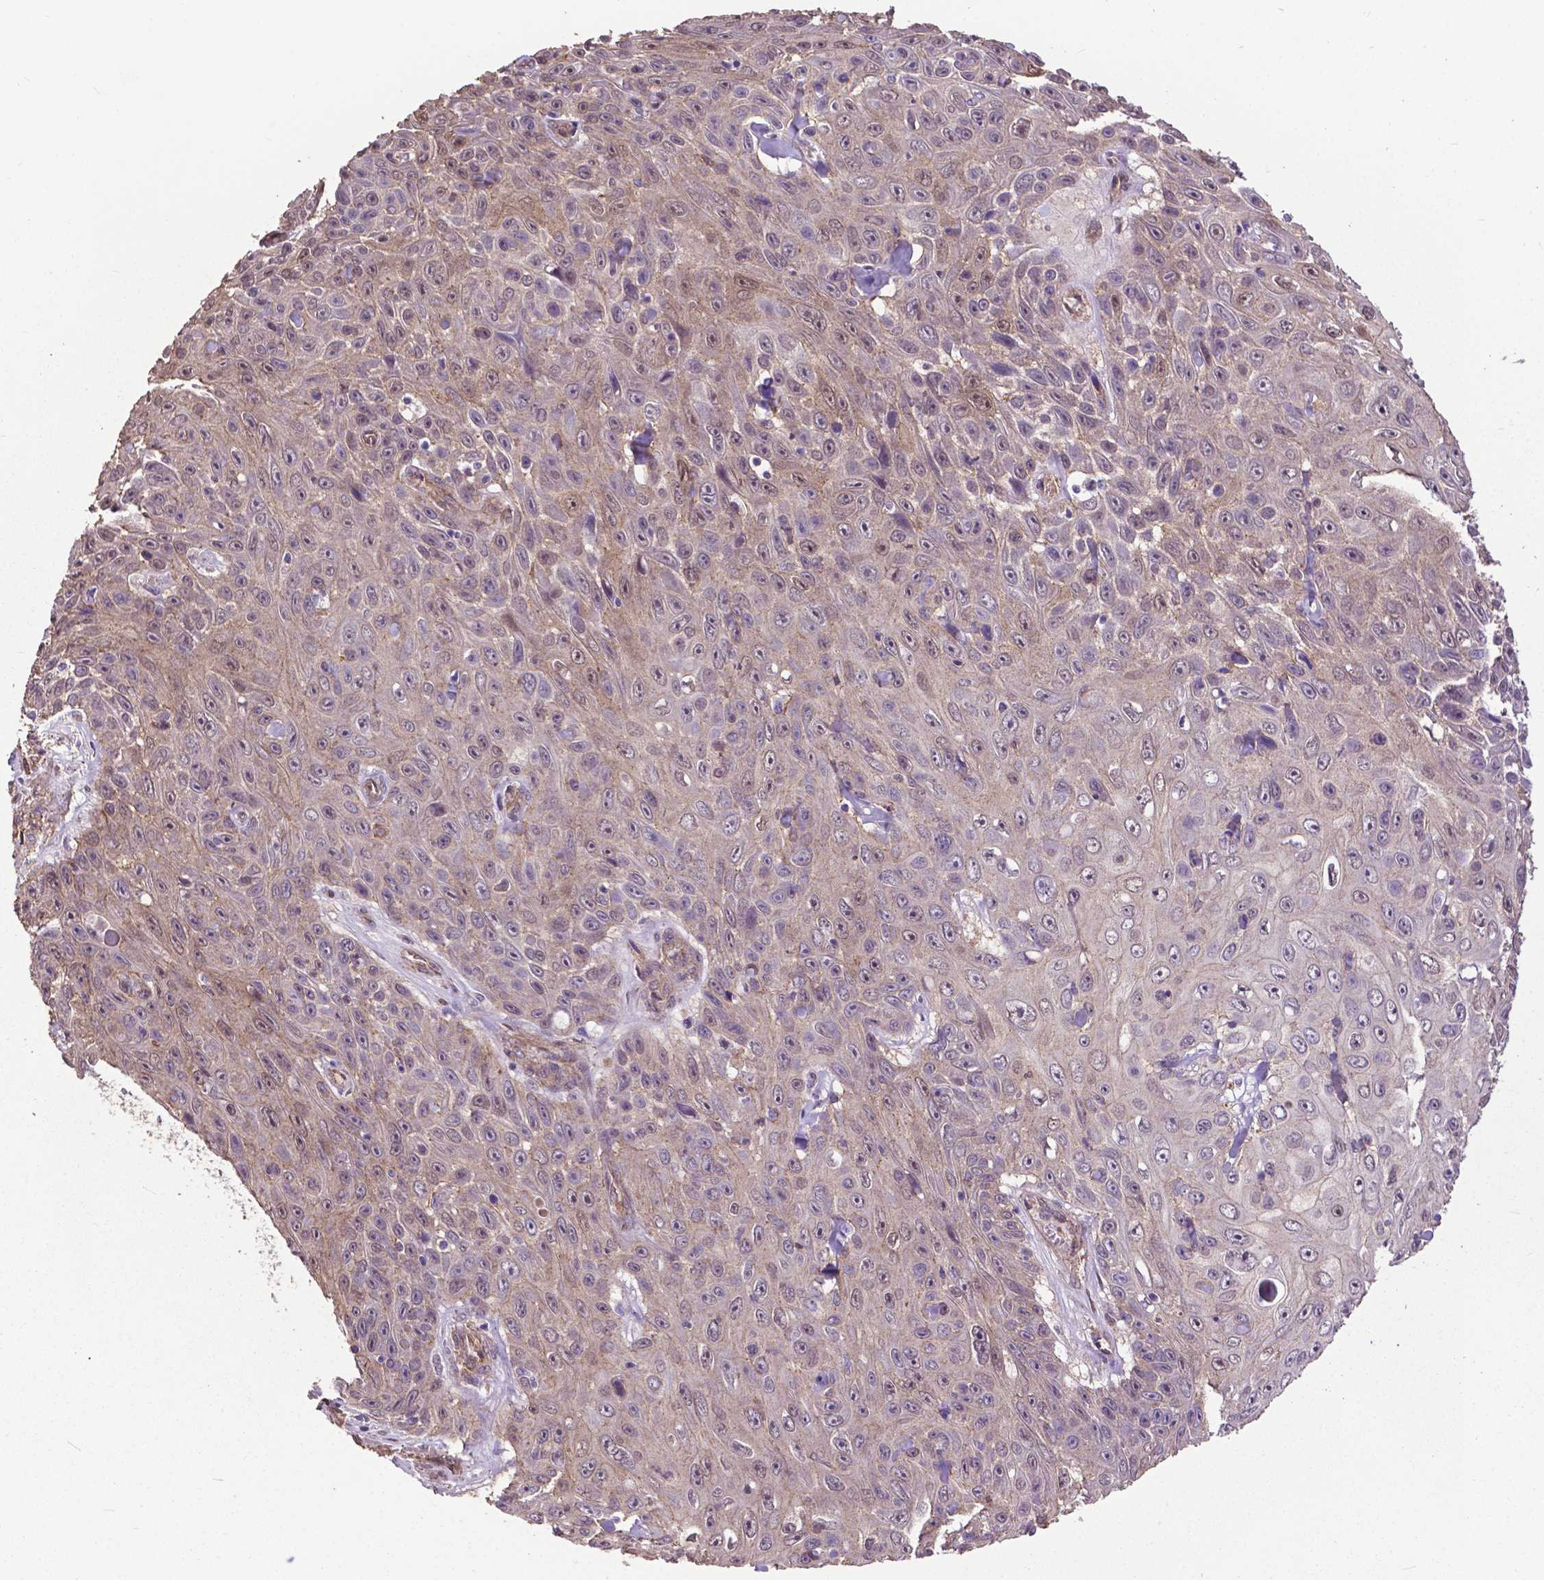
{"staining": {"intensity": "weak", "quantity": "25%-75%", "location": "cytoplasmic/membranous,nuclear"}, "tissue": "skin cancer", "cell_type": "Tumor cells", "image_type": "cancer", "snomed": [{"axis": "morphology", "description": "Squamous cell carcinoma, NOS"}, {"axis": "topography", "description": "Skin"}], "caption": "Squamous cell carcinoma (skin) stained with DAB immunohistochemistry (IHC) shows low levels of weak cytoplasmic/membranous and nuclear staining in about 25%-75% of tumor cells. Immunohistochemistry stains the protein of interest in brown and the nuclei are stained blue.", "gene": "PDLIM1", "patient": {"sex": "male", "age": 82}}